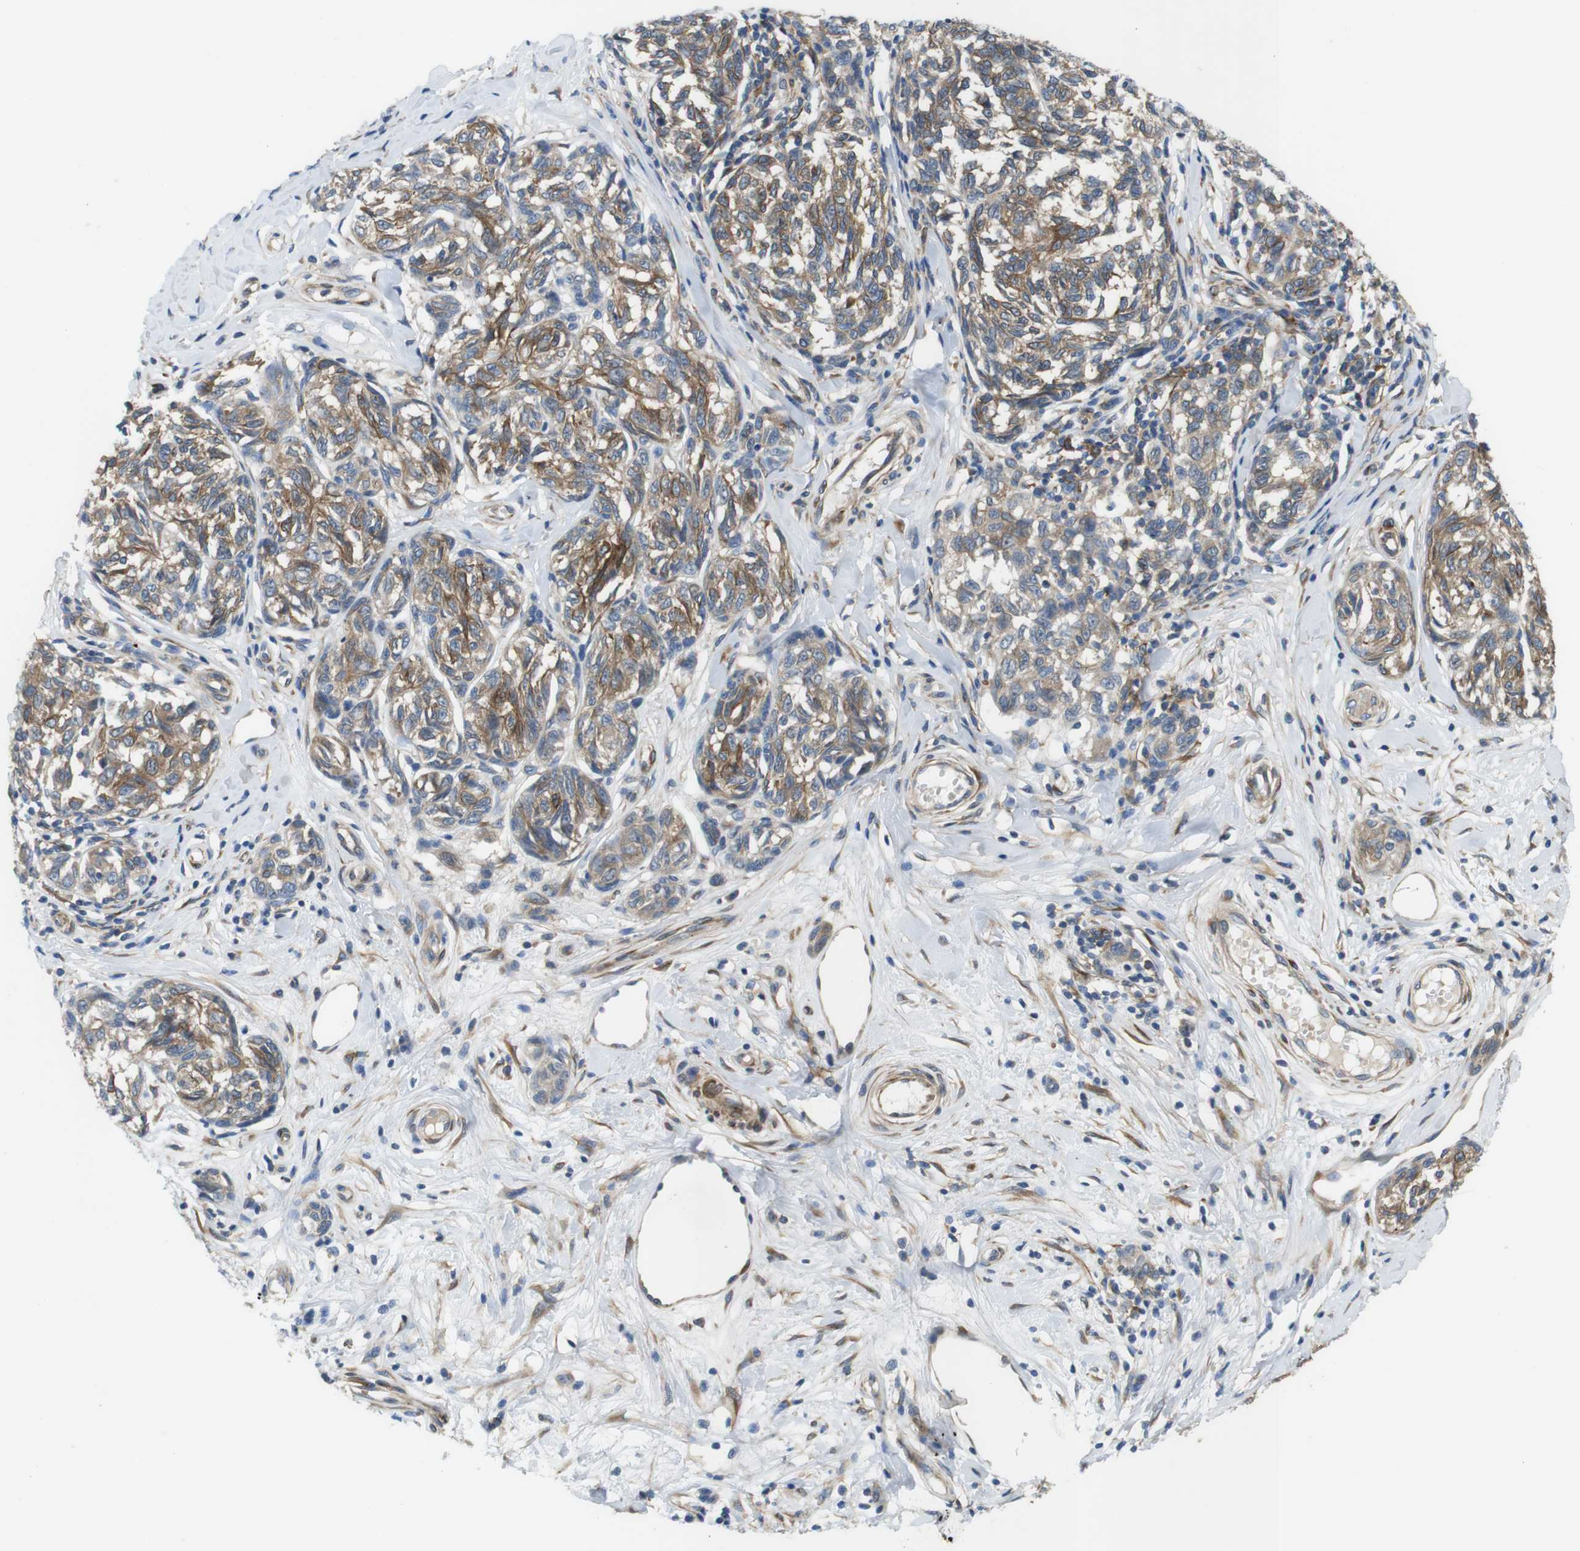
{"staining": {"intensity": "moderate", "quantity": ">75%", "location": "cytoplasmic/membranous"}, "tissue": "melanoma", "cell_type": "Tumor cells", "image_type": "cancer", "snomed": [{"axis": "morphology", "description": "Malignant melanoma, NOS"}, {"axis": "topography", "description": "Skin"}], "caption": "Immunohistochemistry image of human melanoma stained for a protein (brown), which demonstrates medium levels of moderate cytoplasmic/membranous positivity in approximately >75% of tumor cells.", "gene": "DCLK1", "patient": {"sex": "female", "age": 64}}